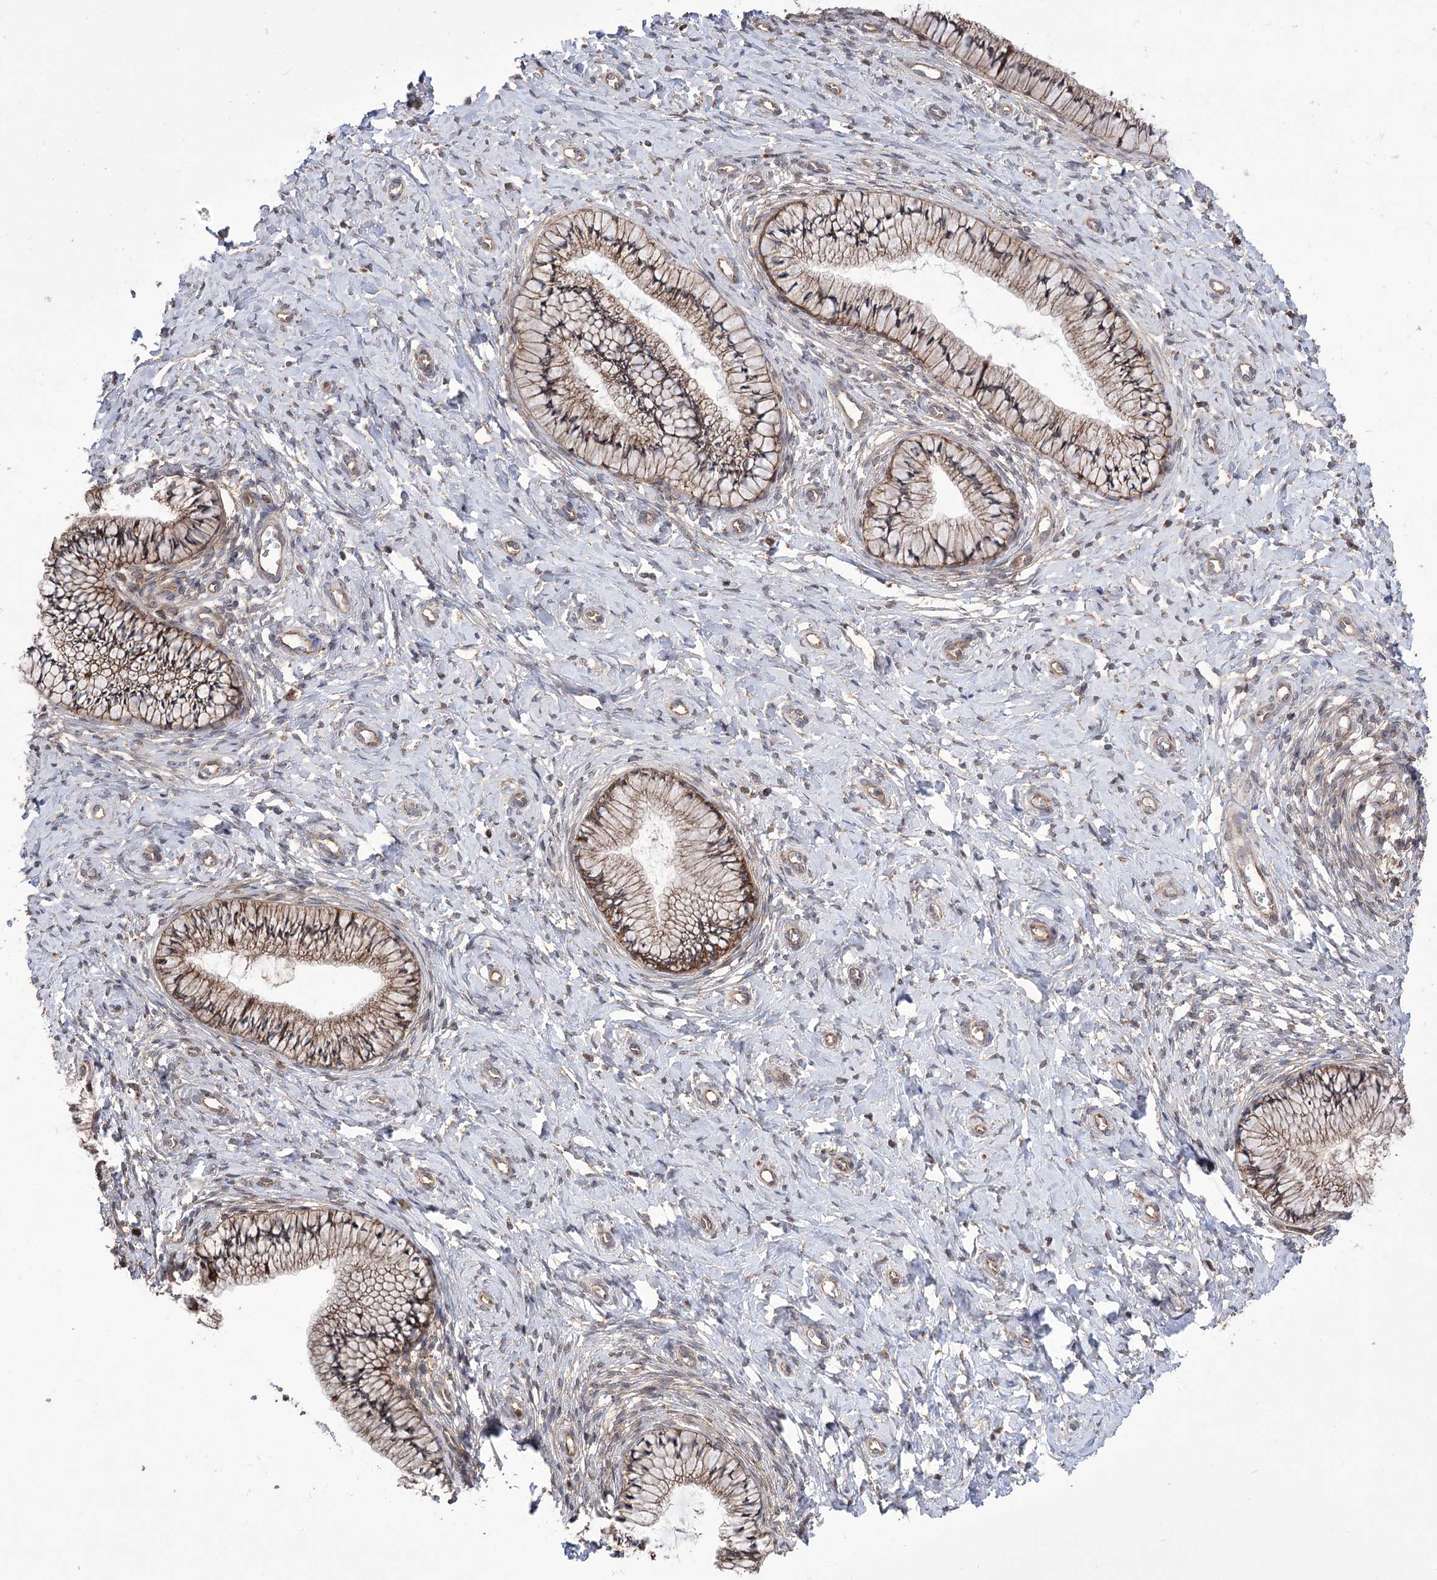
{"staining": {"intensity": "moderate", "quantity": ">75%", "location": "cytoplasmic/membranous"}, "tissue": "cervix", "cell_type": "Glandular cells", "image_type": "normal", "snomed": [{"axis": "morphology", "description": "Normal tissue, NOS"}, {"axis": "topography", "description": "Cervix"}], "caption": "Immunohistochemical staining of unremarkable human cervix shows moderate cytoplasmic/membranous protein expression in approximately >75% of glandular cells.", "gene": "XYLB", "patient": {"sex": "female", "age": 36}}